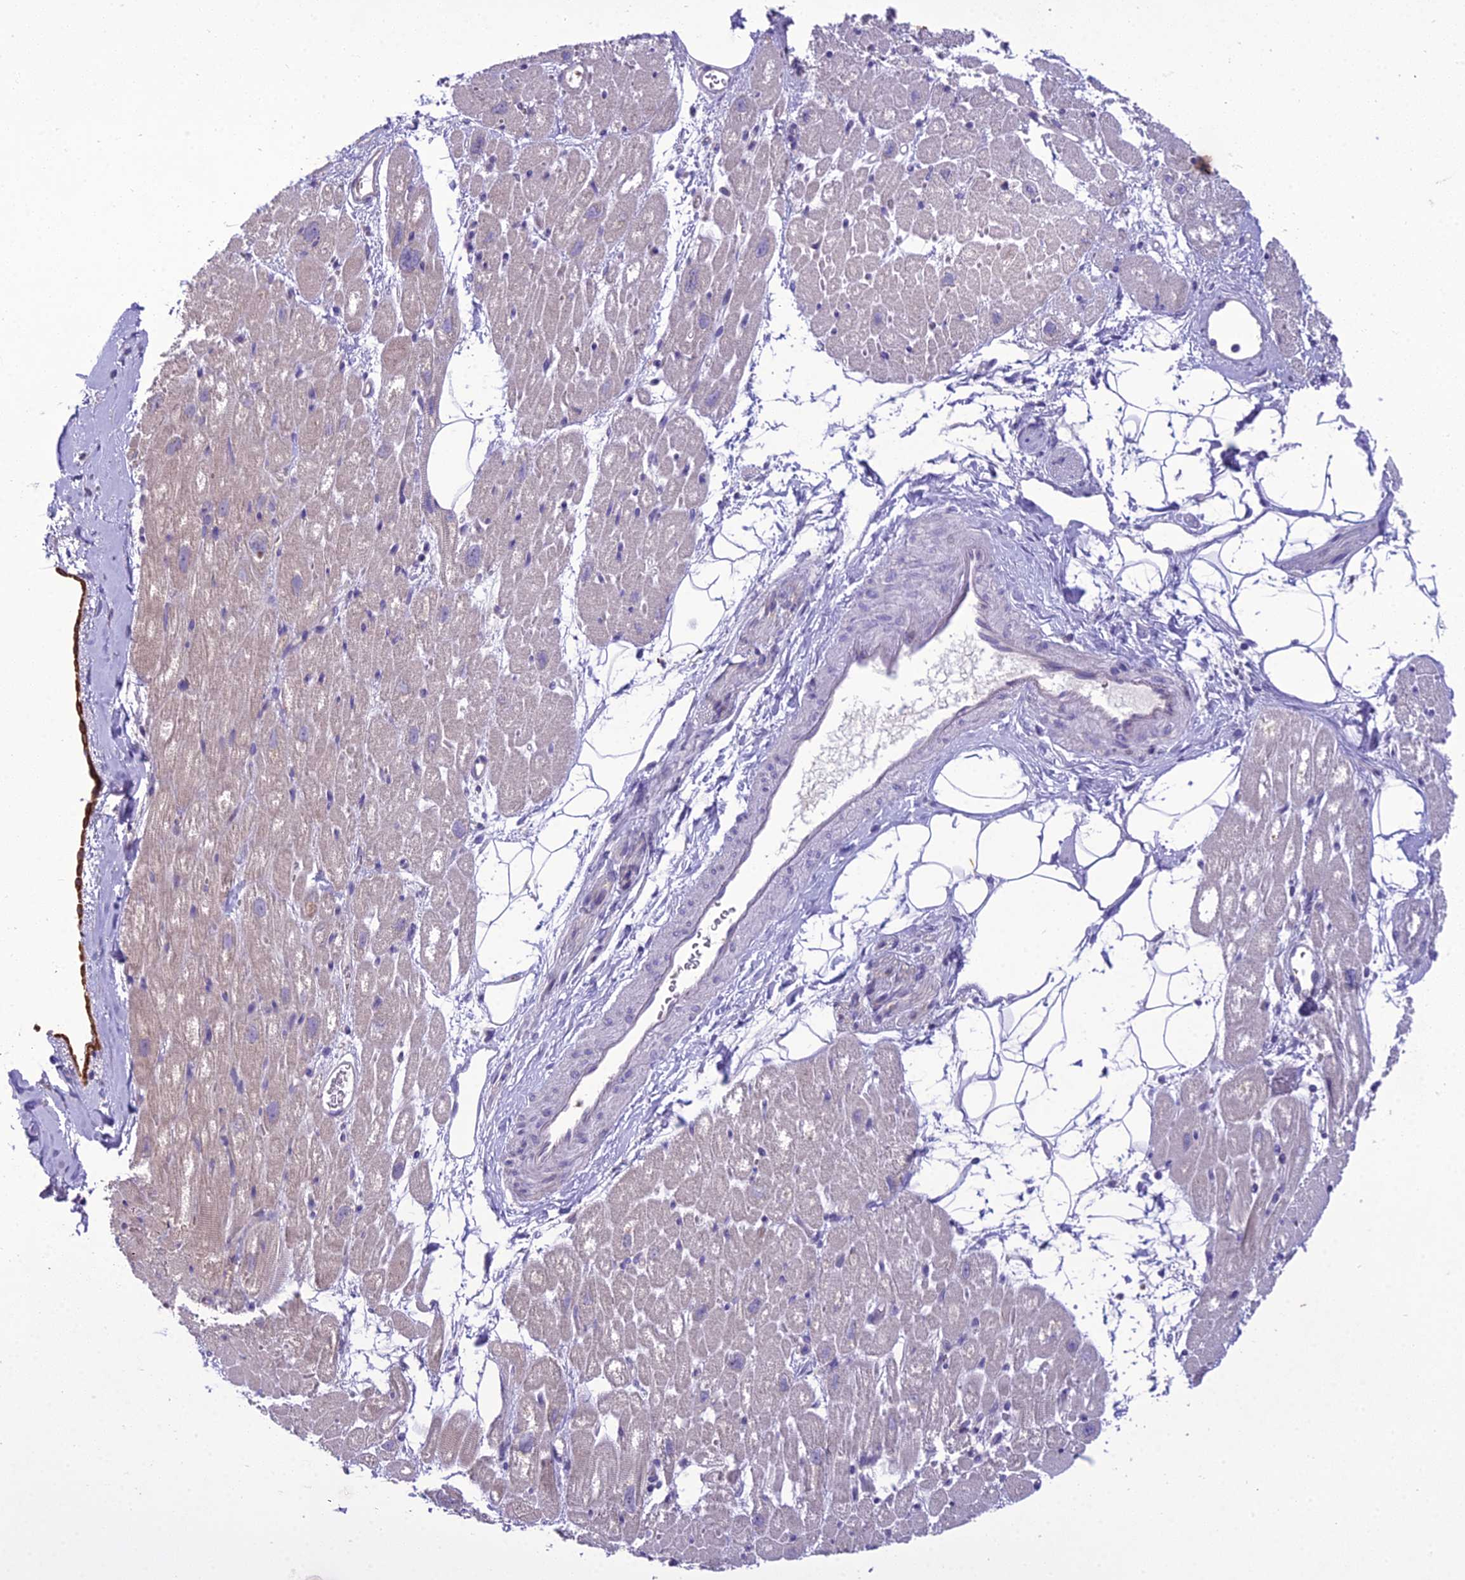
{"staining": {"intensity": "negative", "quantity": "none", "location": "none"}, "tissue": "heart muscle", "cell_type": "Cardiomyocytes", "image_type": "normal", "snomed": [{"axis": "morphology", "description": "Normal tissue, NOS"}, {"axis": "topography", "description": "Heart"}], "caption": "A high-resolution micrograph shows IHC staining of unremarkable heart muscle, which exhibits no significant staining in cardiomyocytes. The staining is performed using DAB (3,3'-diaminobenzidine) brown chromogen with nuclei counter-stained in using hematoxylin.", "gene": "SCRT1", "patient": {"sex": "male", "age": 50}}